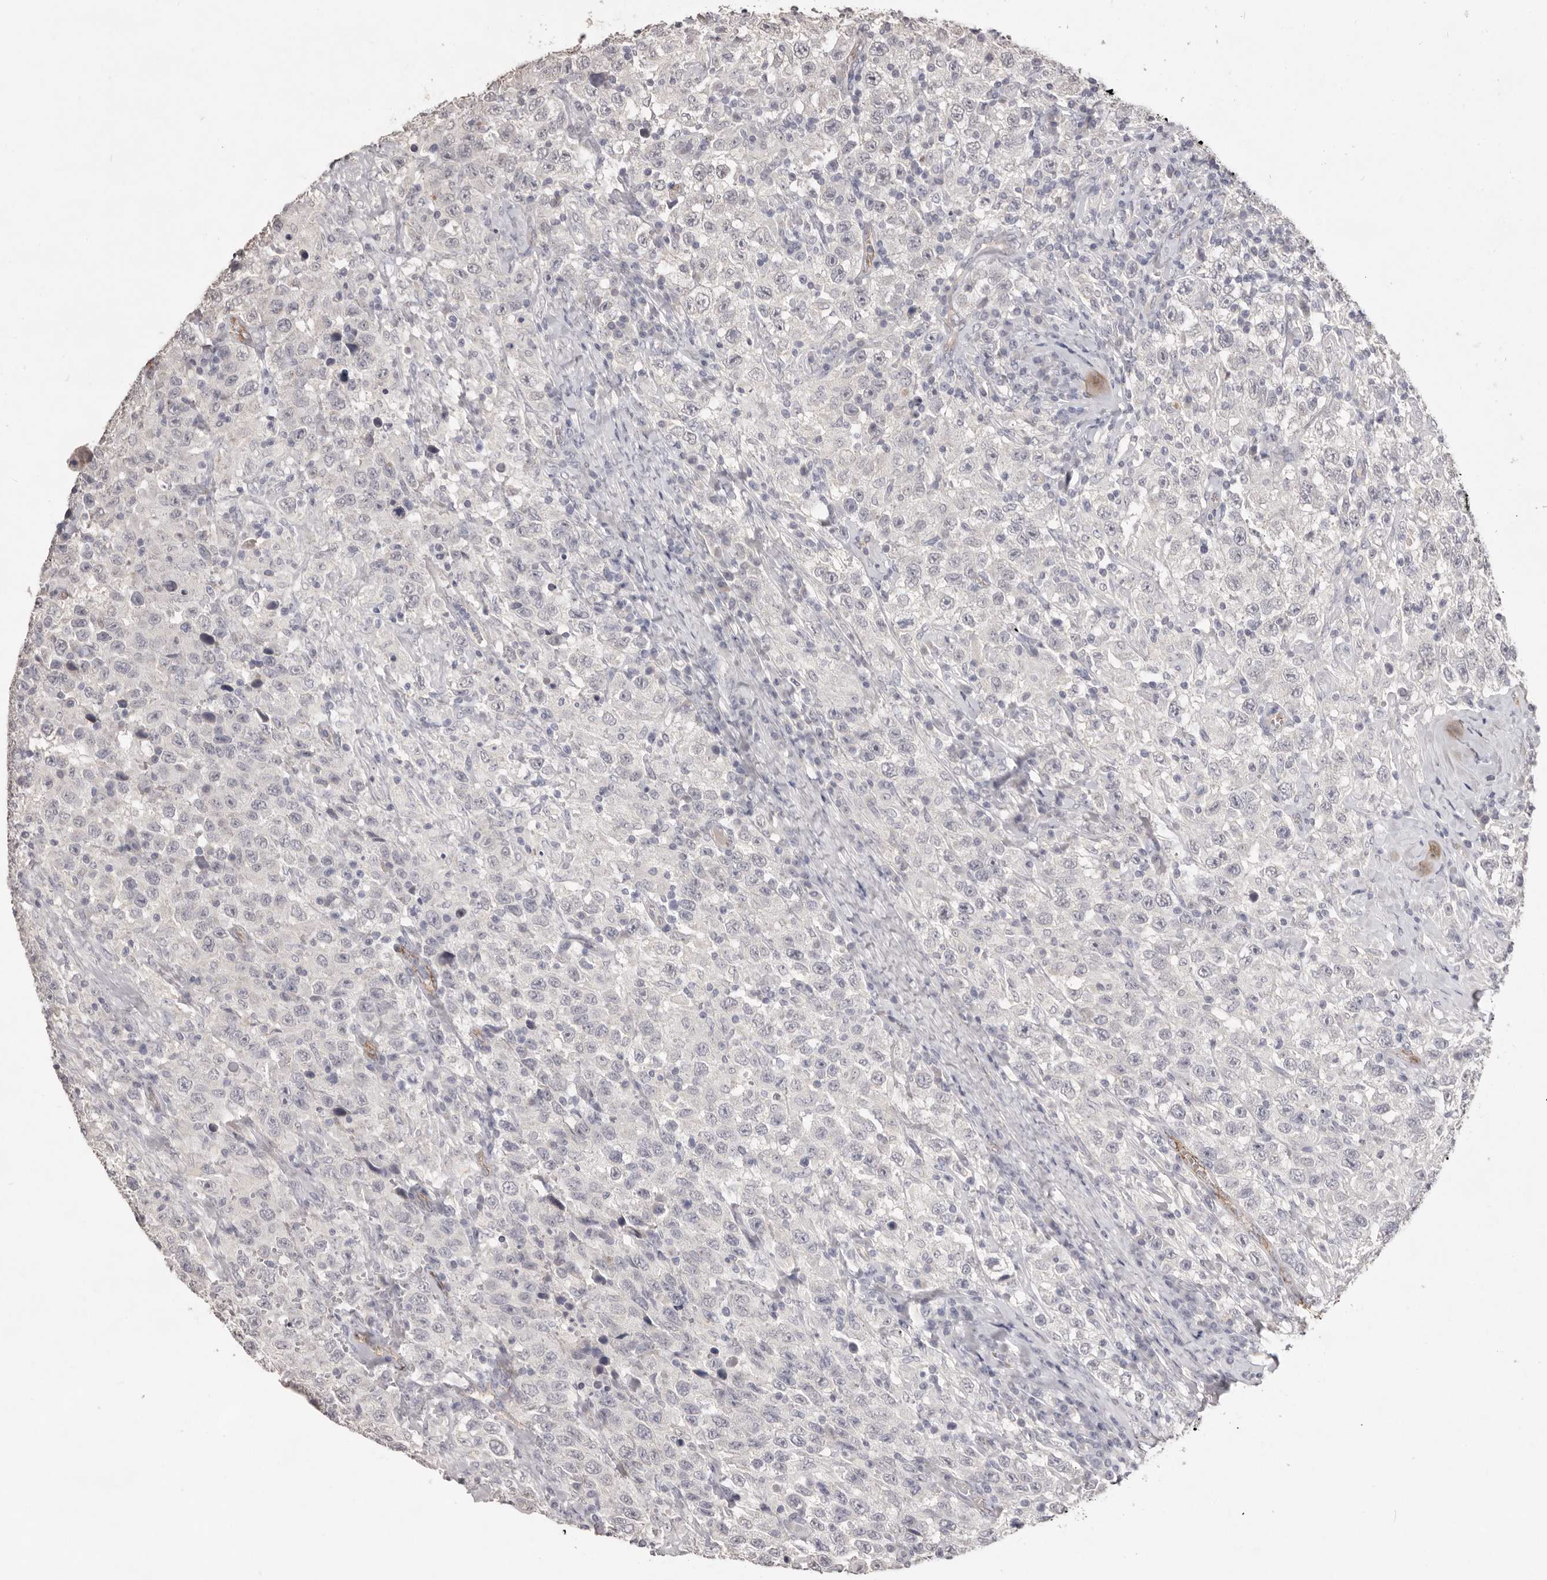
{"staining": {"intensity": "negative", "quantity": "none", "location": "none"}, "tissue": "testis cancer", "cell_type": "Tumor cells", "image_type": "cancer", "snomed": [{"axis": "morphology", "description": "Seminoma, NOS"}, {"axis": "topography", "description": "Testis"}], "caption": "Tumor cells show no significant expression in testis cancer.", "gene": "ZYG11B", "patient": {"sex": "male", "age": 41}}